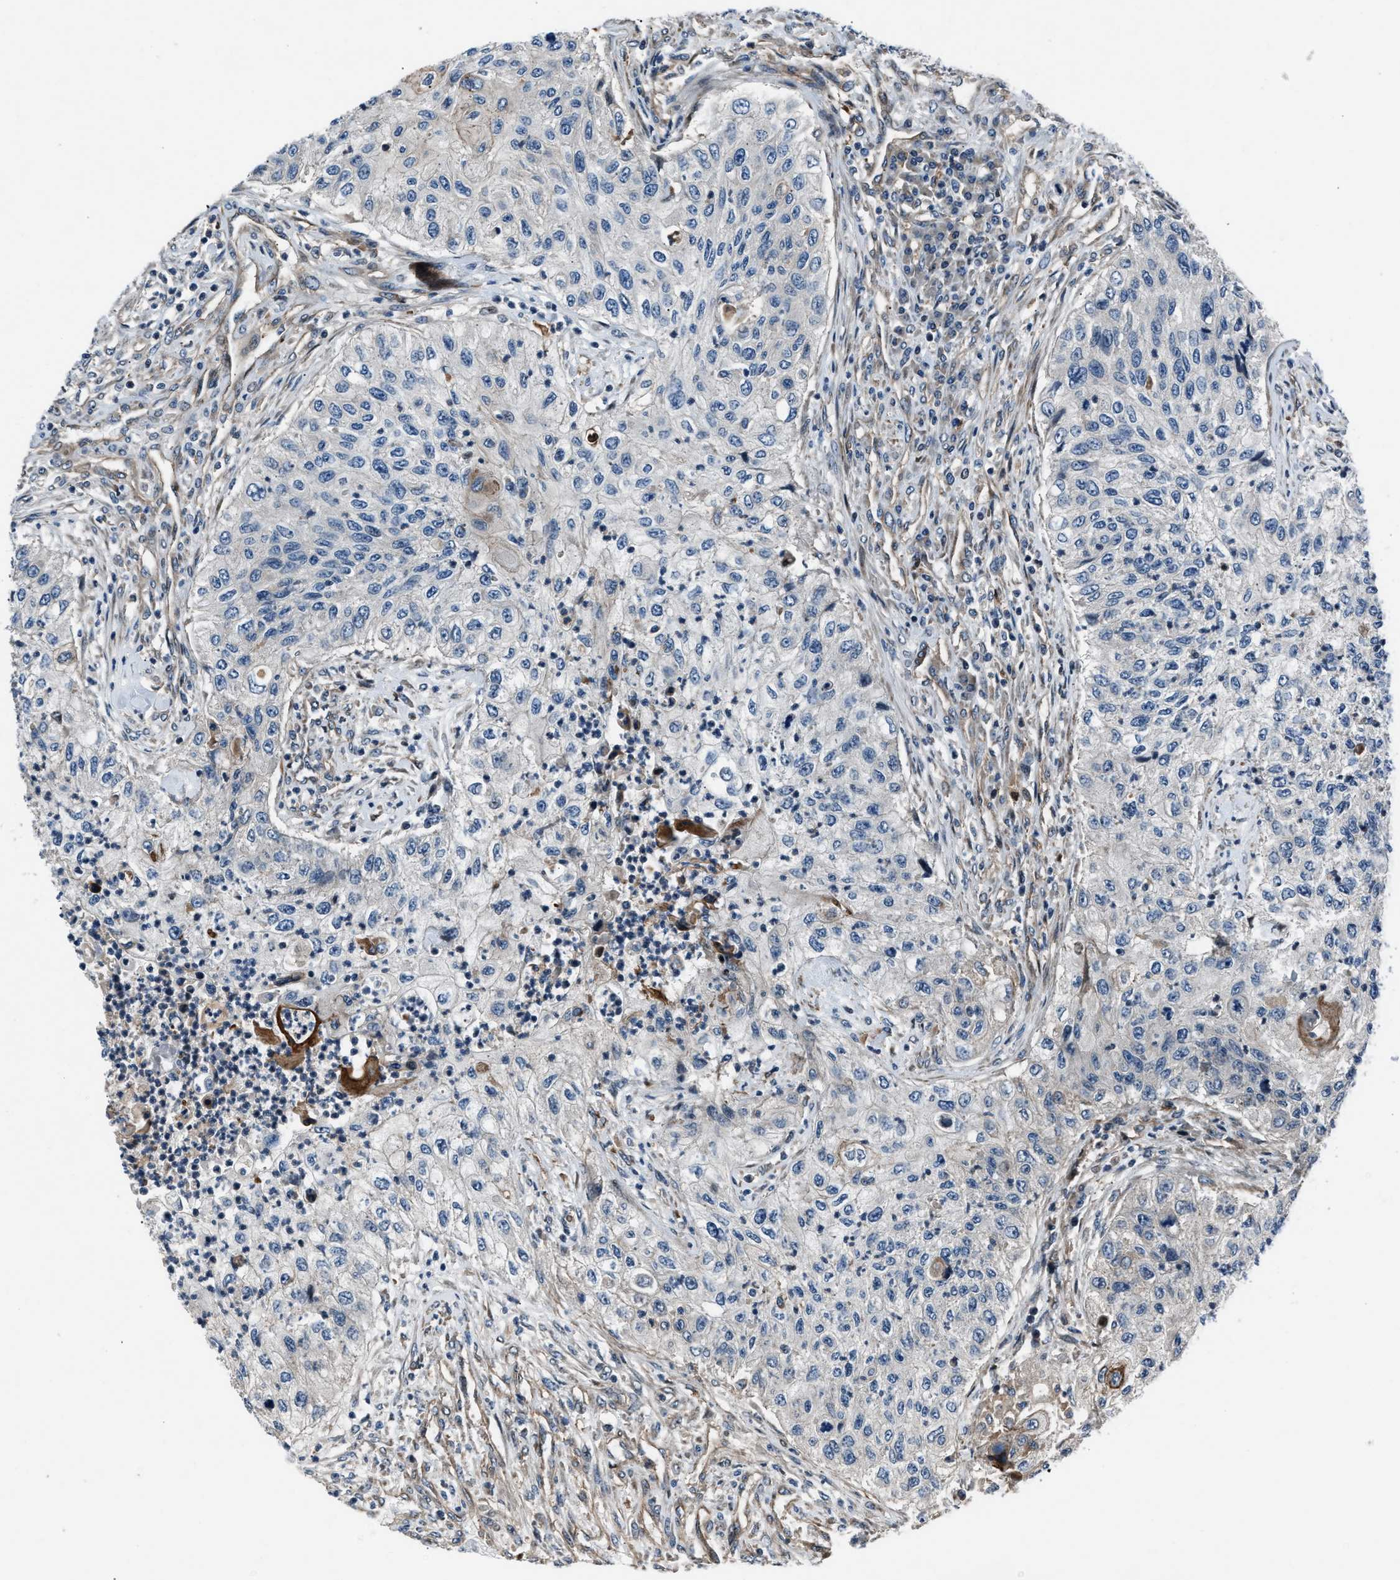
{"staining": {"intensity": "negative", "quantity": "none", "location": "none"}, "tissue": "urothelial cancer", "cell_type": "Tumor cells", "image_type": "cancer", "snomed": [{"axis": "morphology", "description": "Urothelial carcinoma, High grade"}, {"axis": "topography", "description": "Urinary bladder"}], "caption": "Protein analysis of urothelial cancer reveals no significant positivity in tumor cells.", "gene": "DYNC2I1", "patient": {"sex": "female", "age": 60}}